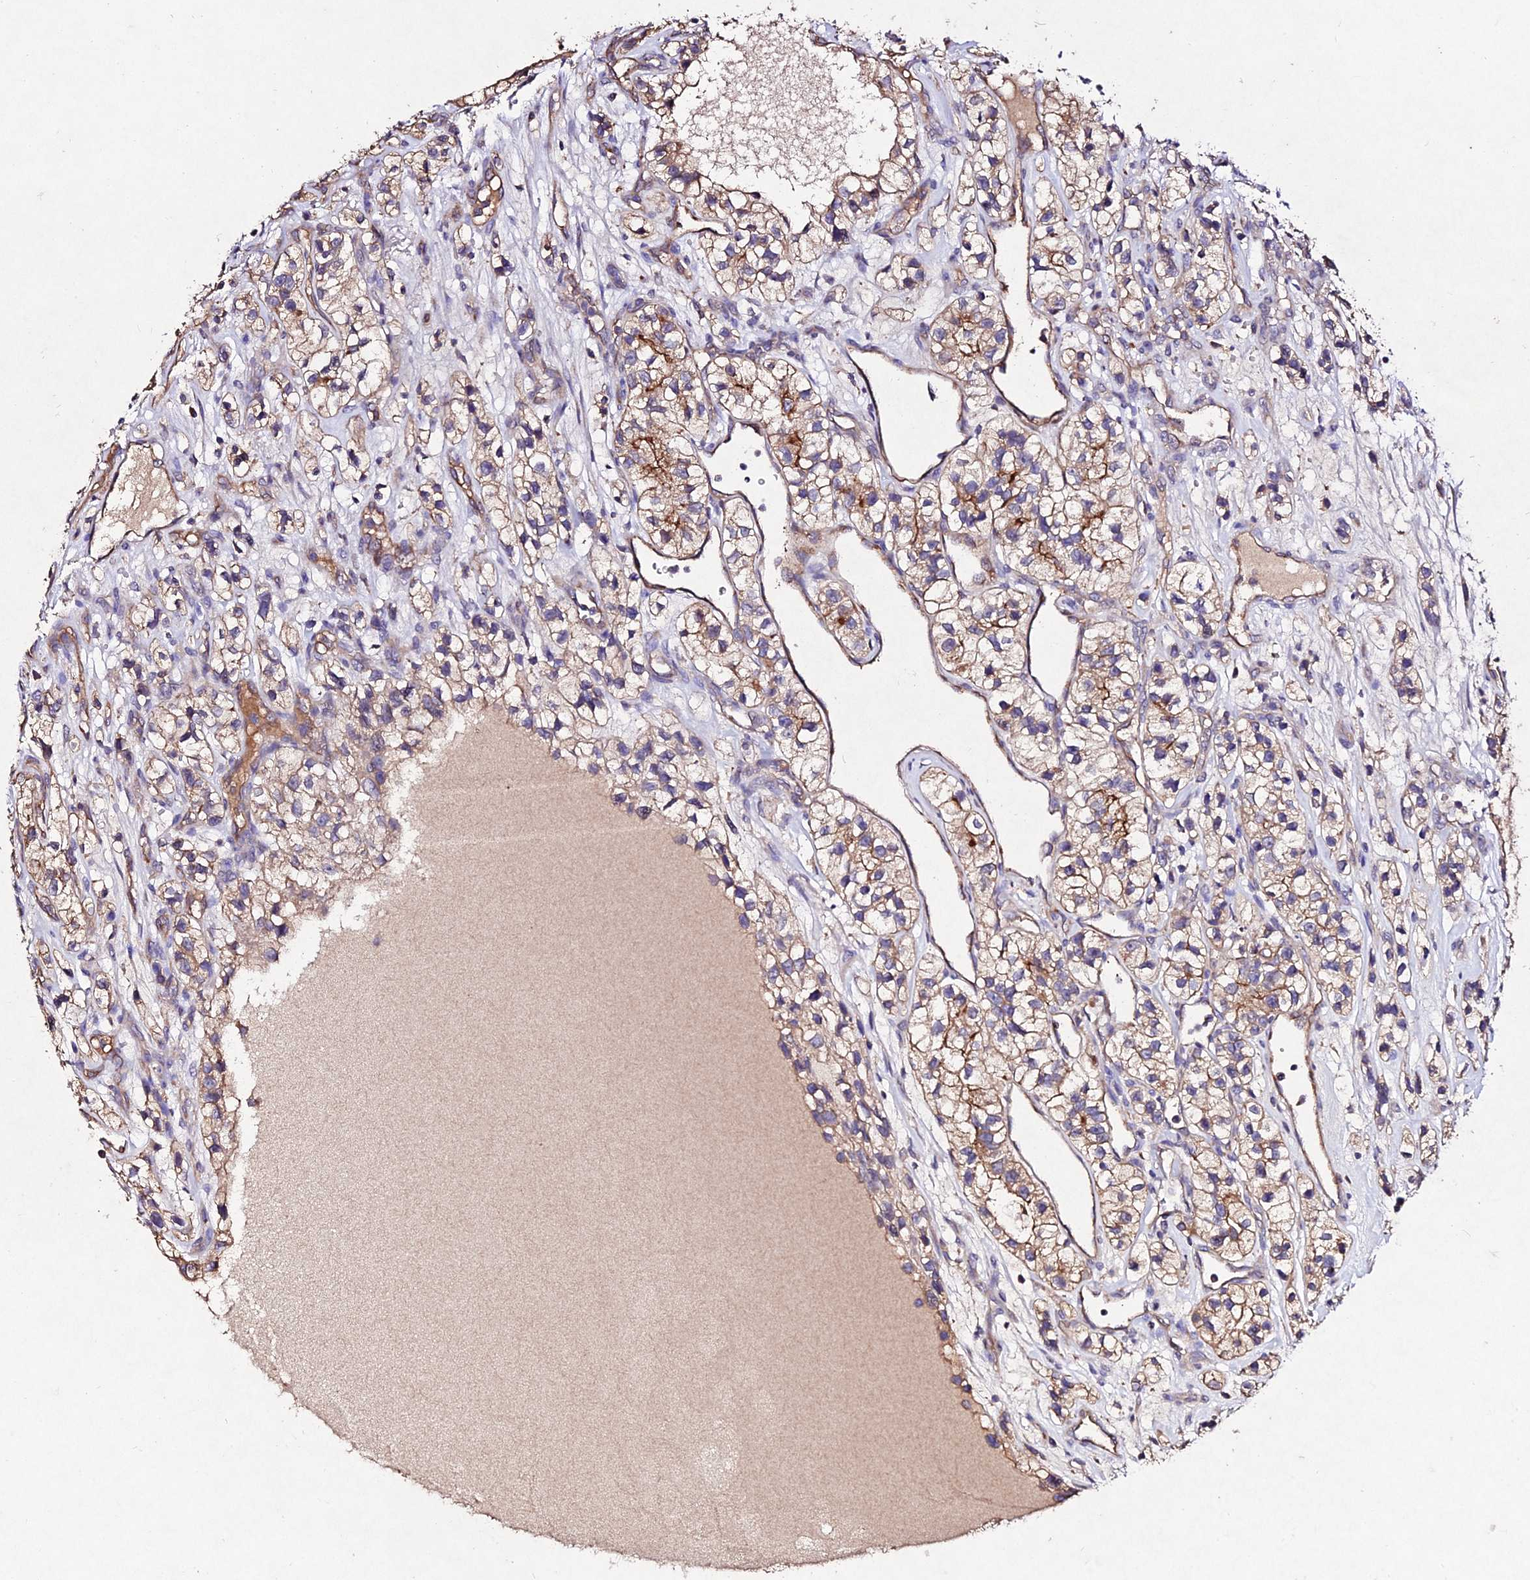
{"staining": {"intensity": "moderate", "quantity": "25%-75%", "location": "cytoplasmic/membranous"}, "tissue": "renal cancer", "cell_type": "Tumor cells", "image_type": "cancer", "snomed": [{"axis": "morphology", "description": "Adenocarcinoma, NOS"}, {"axis": "topography", "description": "Kidney"}], "caption": "Protein analysis of renal adenocarcinoma tissue displays moderate cytoplasmic/membranous positivity in about 25%-75% of tumor cells. (DAB IHC, brown staining for protein, blue staining for nuclei).", "gene": "AP3M2", "patient": {"sex": "female", "age": 57}}